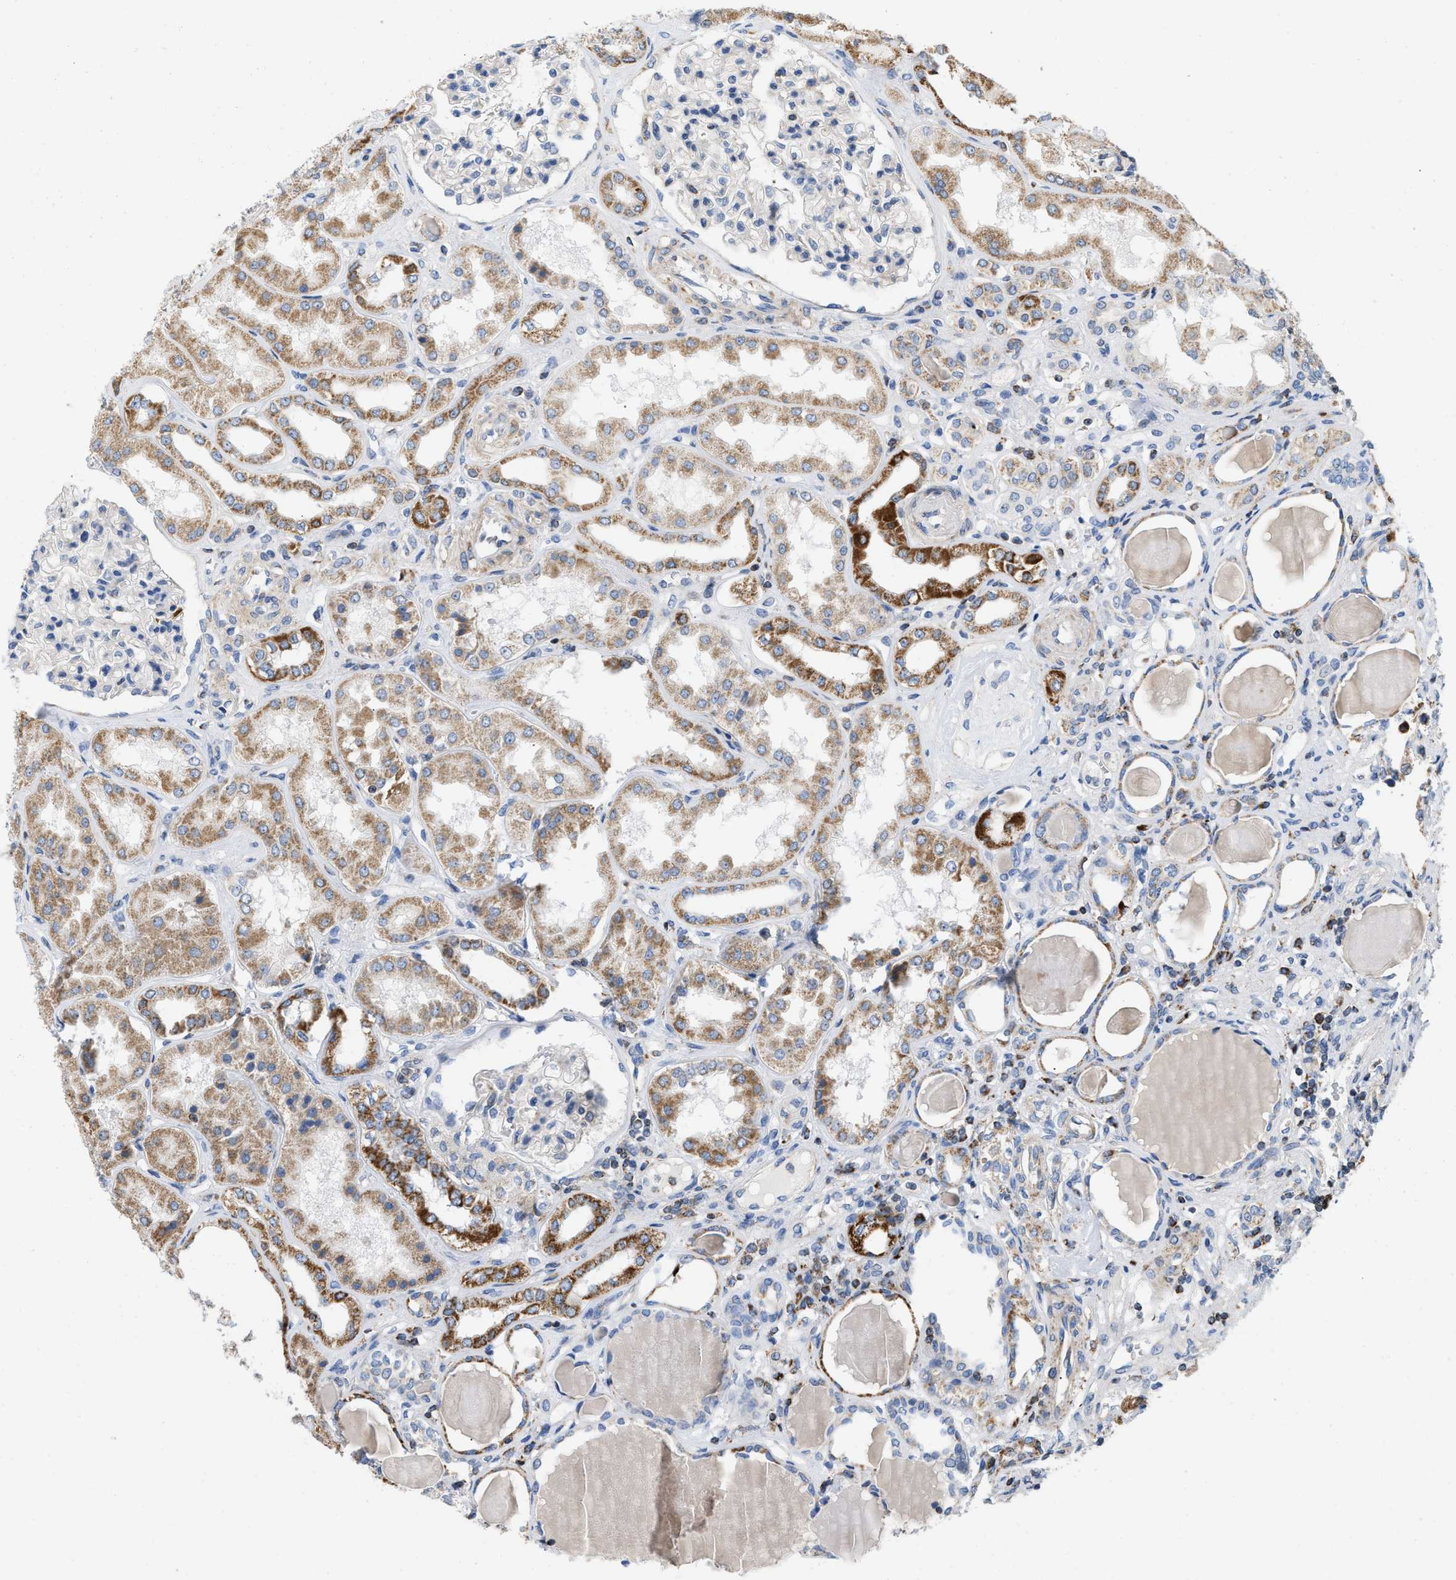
{"staining": {"intensity": "negative", "quantity": "none", "location": "none"}, "tissue": "kidney", "cell_type": "Cells in glomeruli", "image_type": "normal", "snomed": [{"axis": "morphology", "description": "Normal tissue, NOS"}, {"axis": "topography", "description": "Kidney"}], "caption": "Immunohistochemistry image of unremarkable kidney: kidney stained with DAB reveals no significant protein staining in cells in glomeruli.", "gene": "GRB10", "patient": {"sex": "female", "age": 56}}